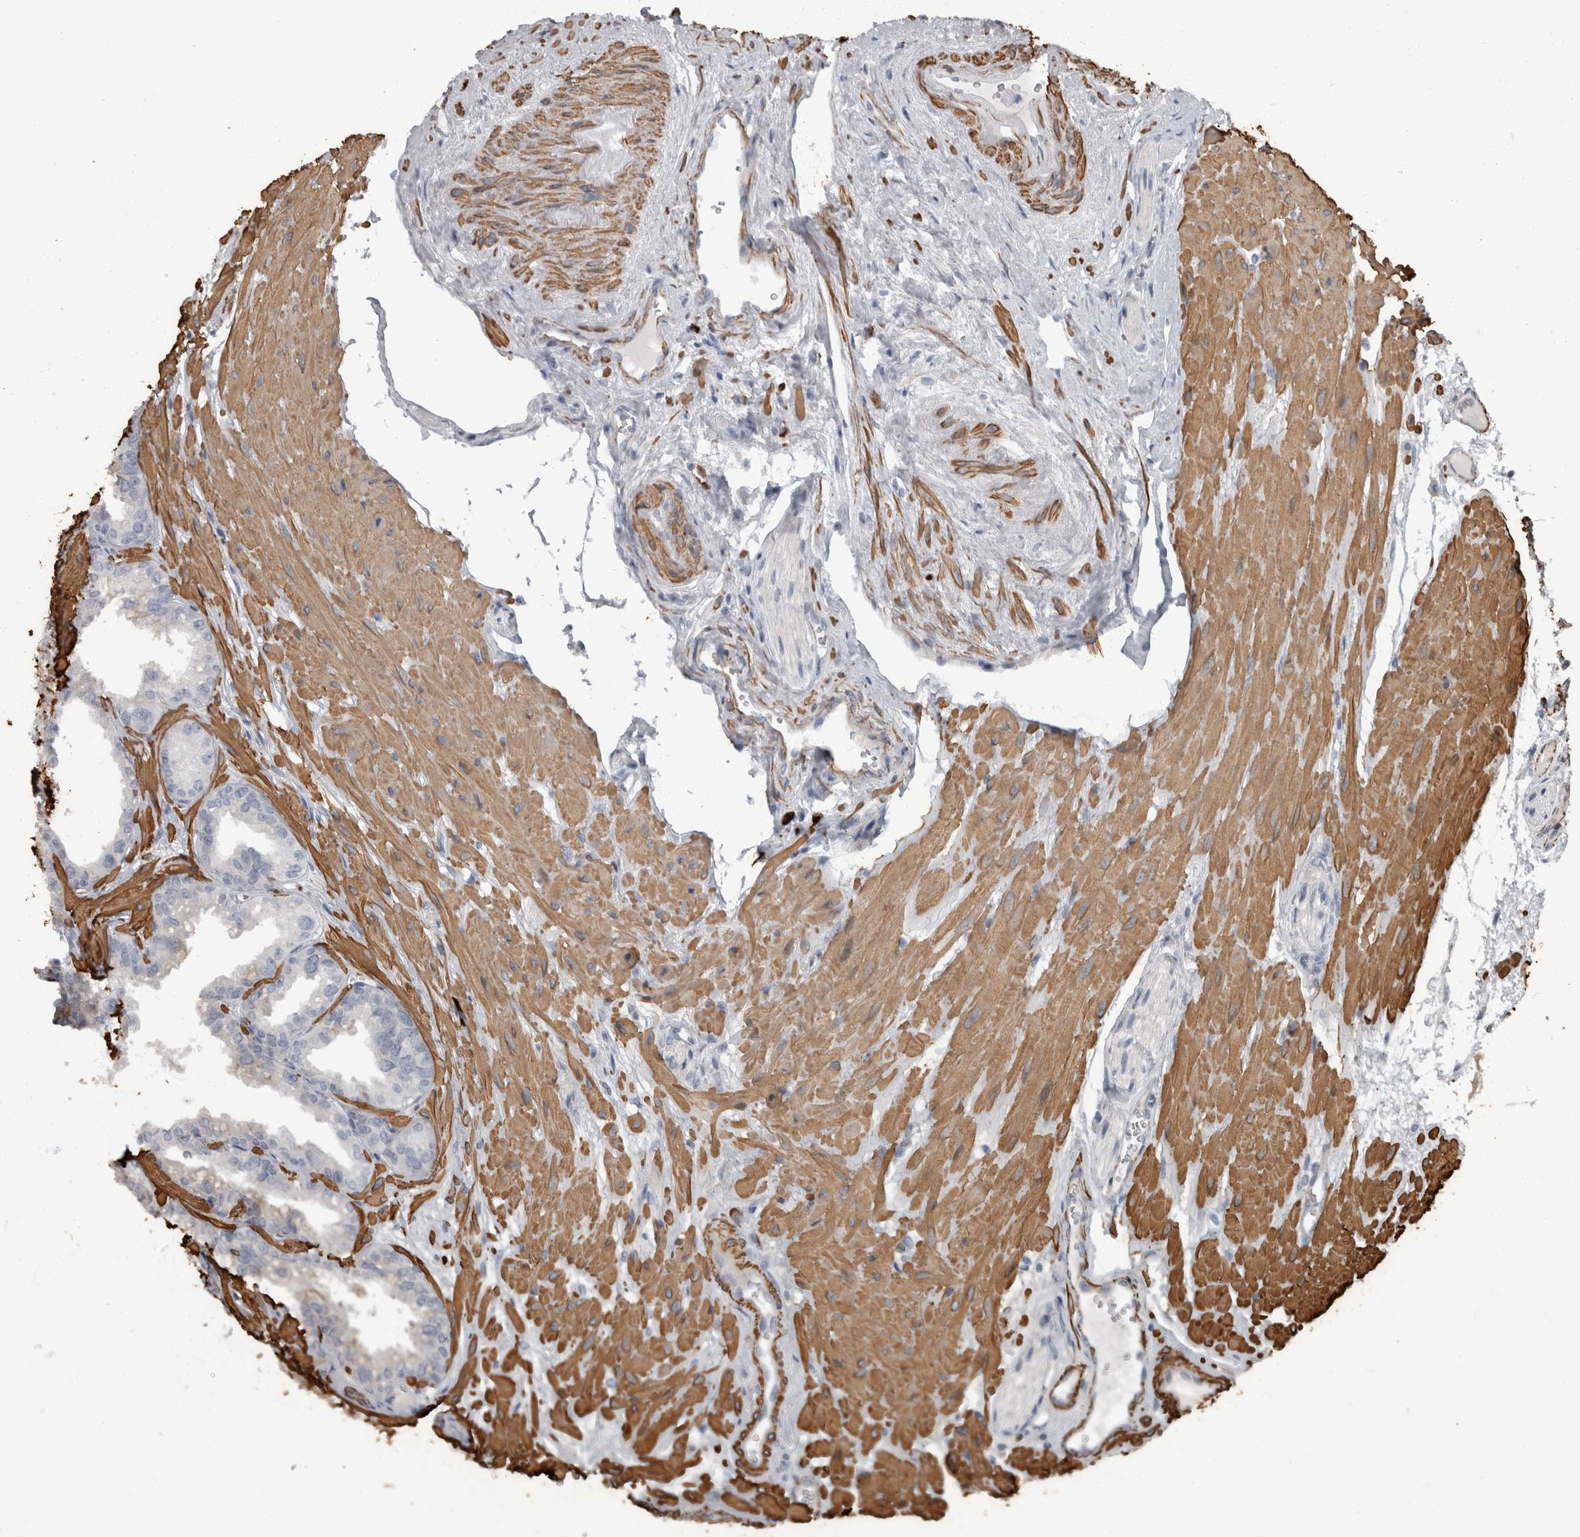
{"staining": {"intensity": "negative", "quantity": "none", "location": "none"}, "tissue": "seminal vesicle", "cell_type": "Glandular cells", "image_type": "normal", "snomed": [{"axis": "morphology", "description": "Normal tissue, NOS"}, {"axis": "topography", "description": "Prostate"}, {"axis": "topography", "description": "Seminal veicle"}], "caption": "Immunohistochemistry of normal seminal vesicle shows no expression in glandular cells. (Immunohistochemistry (ihc), brightfield microscopy, high magnification).", "gene": "MASTL", "patient": {"sex": "male", "age": 51}}